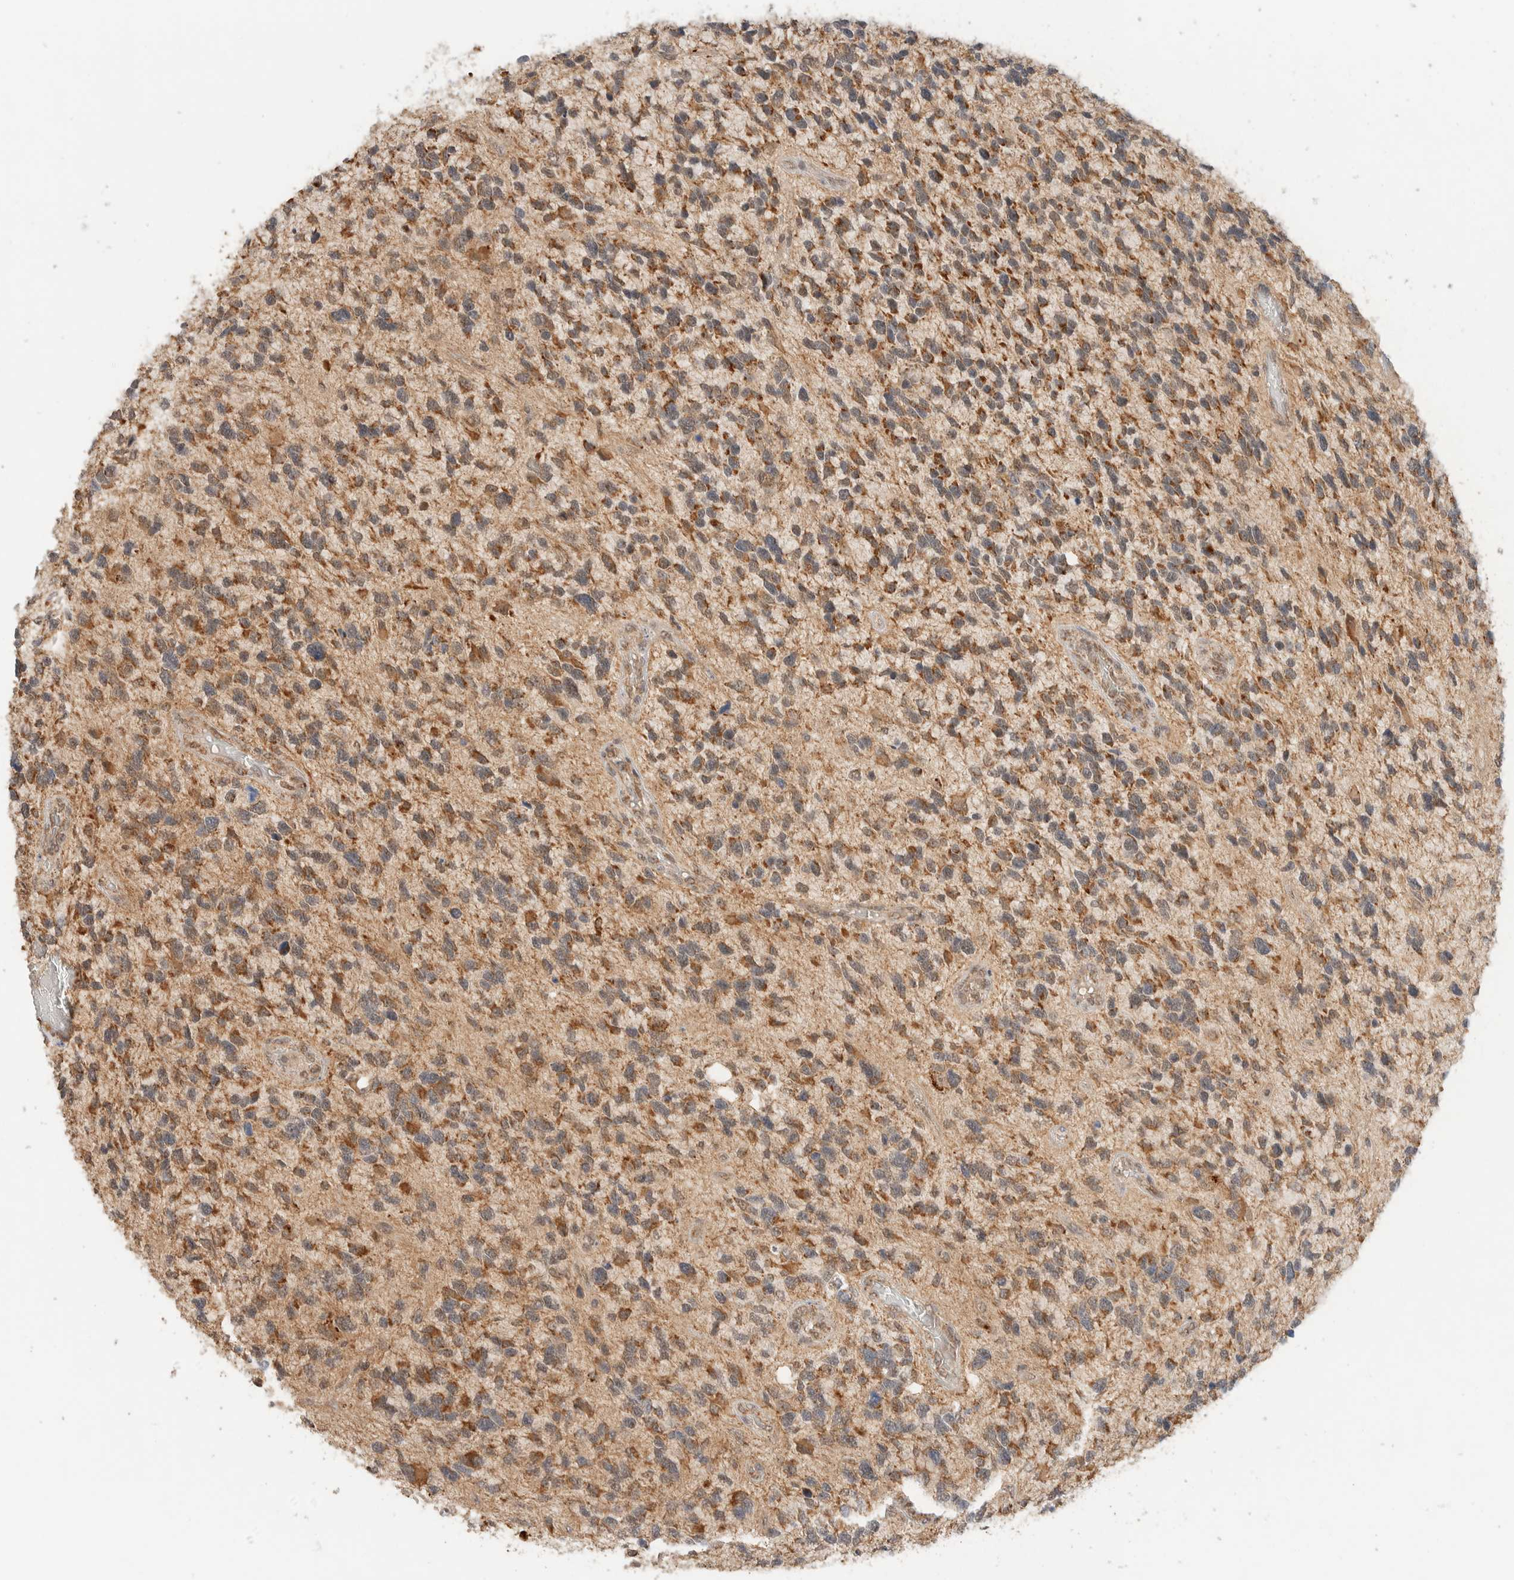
{"staining": {"intensity": "moderate", "quantity": ">75%", "location": "cytoplasmic/membranous"}, "tissue": "glioma", "cell_type": "Tumor cells", "image_type": "cancer", "snomed": [{"axis": "morphology", "description": "Glioma, malignant, High grade"}, {"axis": "topography", "description": "Brain"}], "caption": "Moderate cytoplasmic/membranous expression is identified in approximately >75% of tumor cells in high-grade glioma (malignant).", "gene": "MRPL41", "patient": {"sex": "female", "age": 58}}